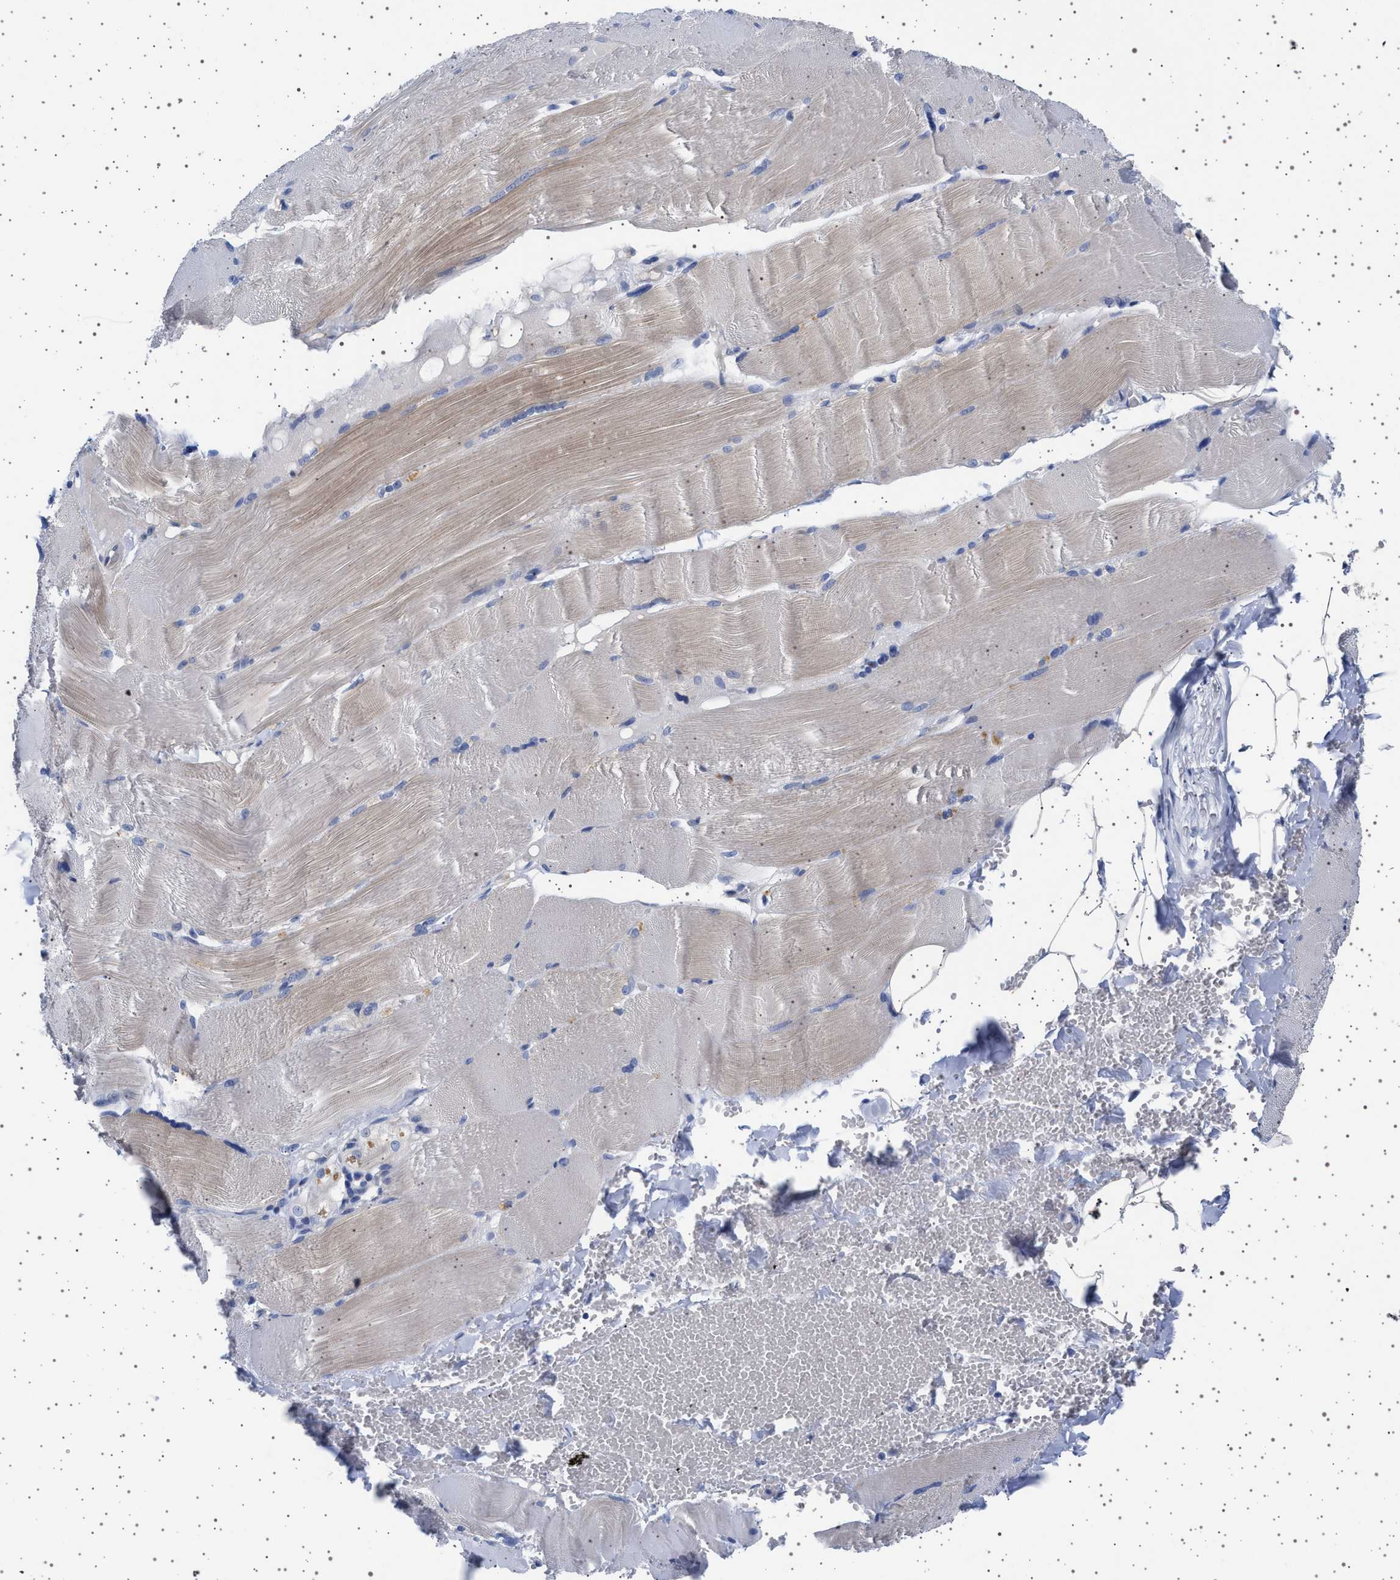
{"staining": {"intensity": "weak", "quantity": "25%-75%", "location": "cytoplasmic/membranous"}, "tissue": "skeletal muscle", "cell_type": "Myocytes", "image_type": "normal", "snomed": [{"axis": "morphology", "description": "Normal tissue, NOS"}, {"axis": "topography", "description": "Skin"}, {"axis": "topography", "description": "Skeletal muscle"}], "caption": "Myocytes reveal weak cytoplasmic/membranous staining in about 25%-75% of cells in benign skeletal muscle. The protein of interest is stained brown, and the nuclei are stained in blue (DAB IHC with brightfield microscopy, high magnification).", "gene": "TRMT10B", "patient": {"sex": "male", "age": 83}}